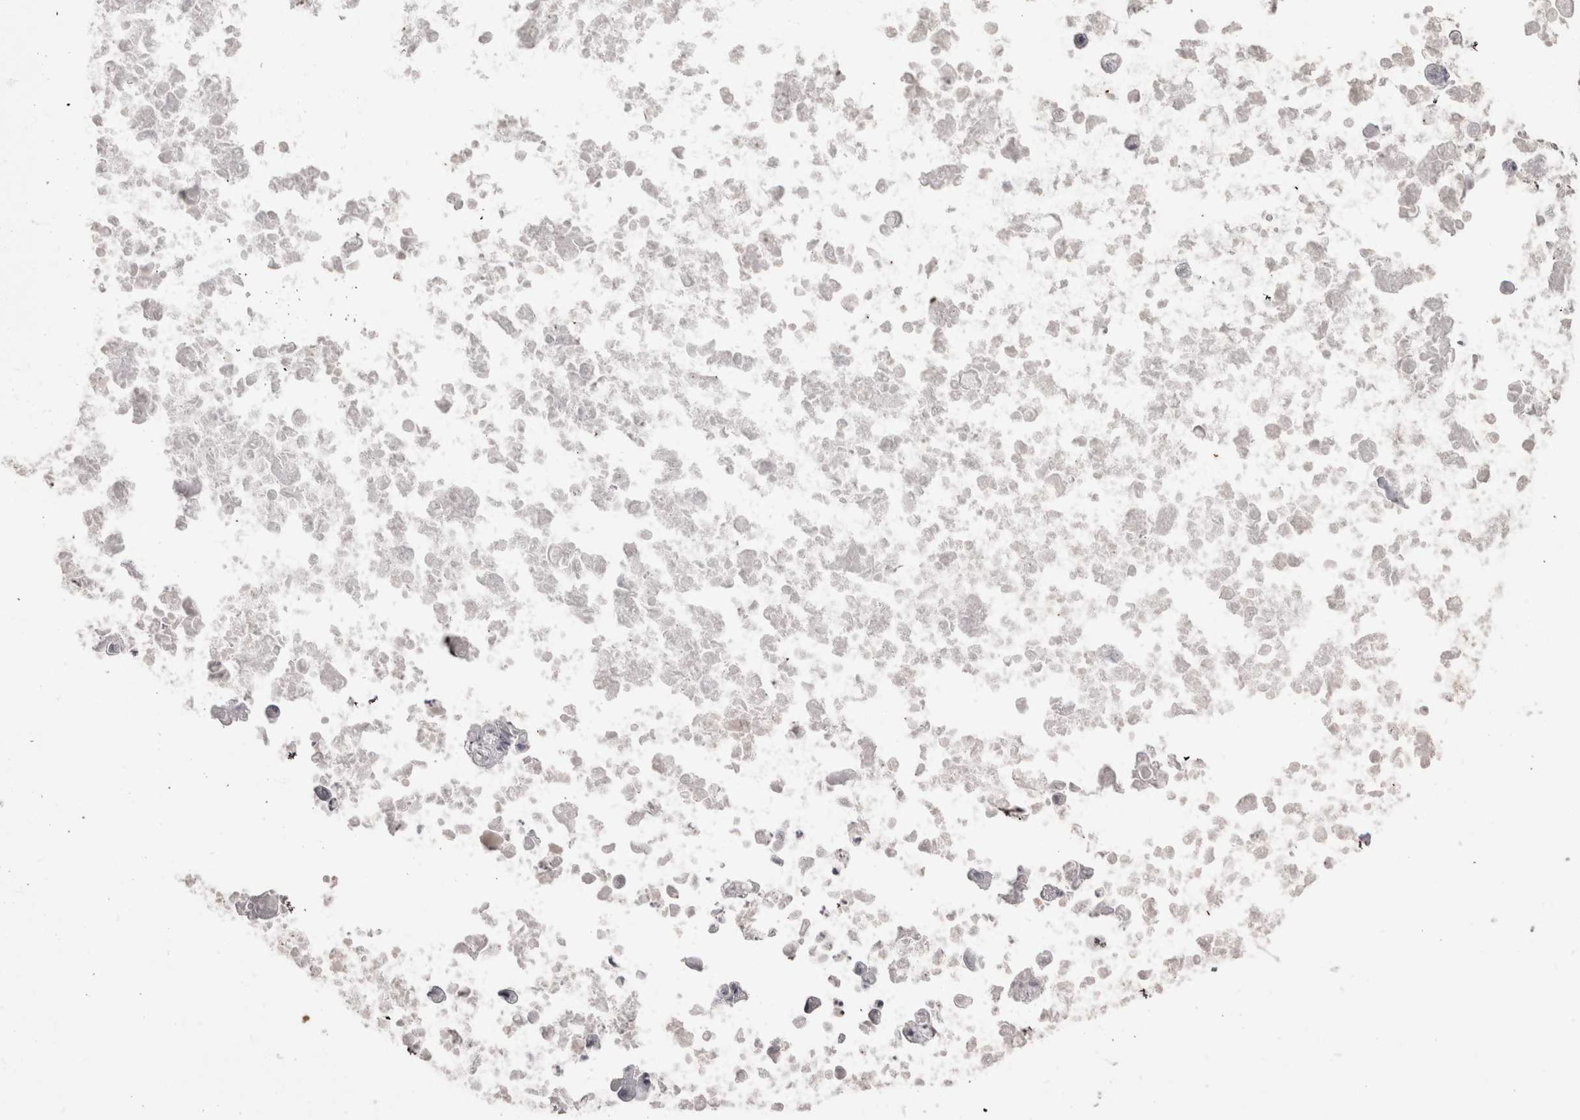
{"staining": {"intensity": "negative", "quantity": "none", "location": "none"}, "tissue": "ovarian cancer", "cell_type": "Tumor cells", "image_type": "cancer", "snomed": [{"axis": "morphology", "description": "Cystadenocarcinoma, mucinous, NOS"}, {"axis": "topography", "description": "Ovary"}], "caption": "Tumor cells are negative for protein expression in human ovarian cancer (mucinous cystadenocarcinoma). (Immunohistochemistry, brightfield microscopy, high magnification).", "gene": "SAA4", "patient": {"sex": "female", "age": 37}}